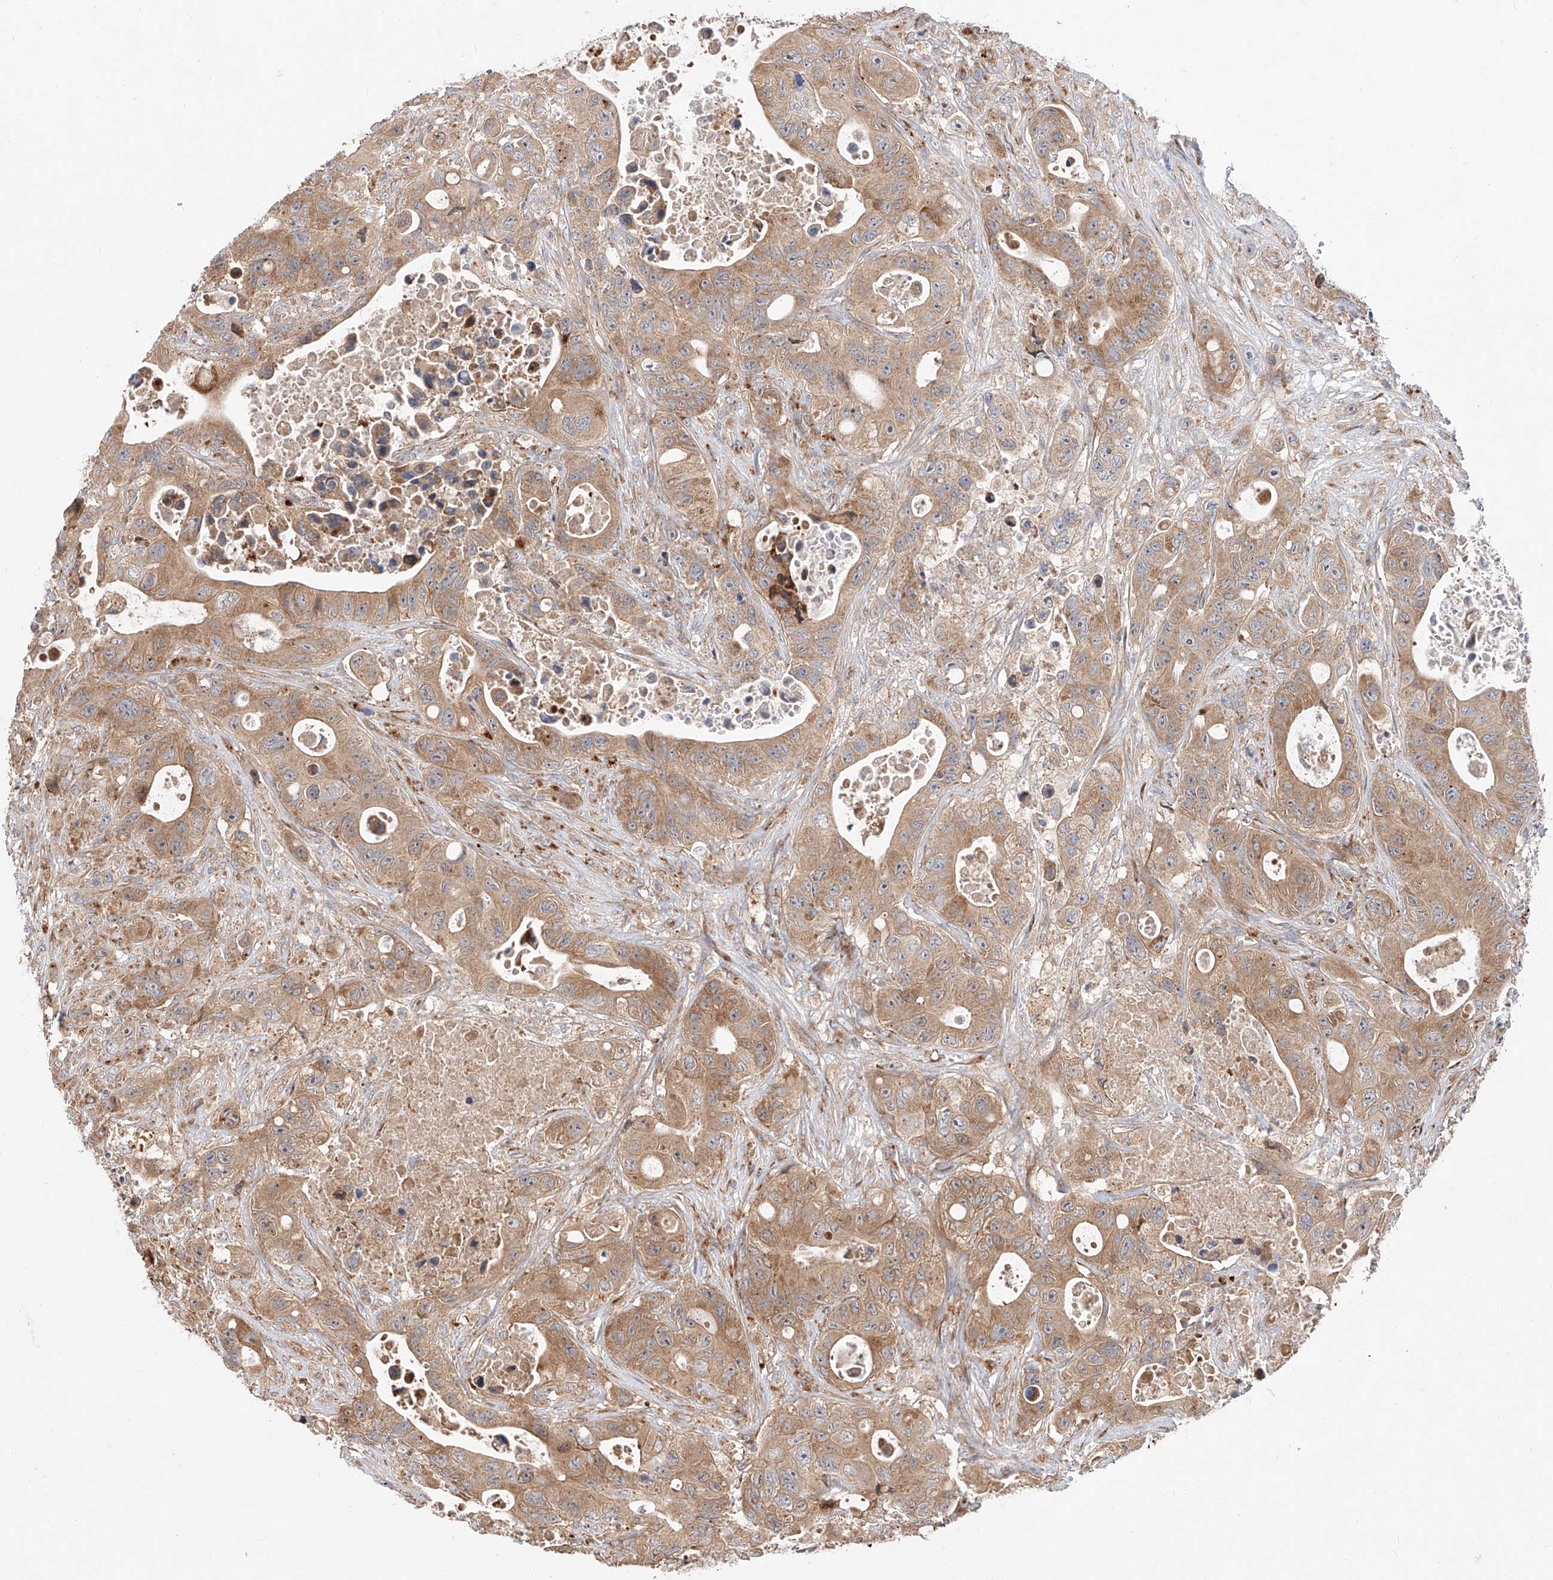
{"staining": {"intensity": "moderate", "quantity": ">75%", "location": "cytoplasmic/membranous"}, "tissue": "colorectal cancer", "cell_type": "Tumor cells", "image_type": "cancer", "snomed": [{"axis": "morphology", "description": "Adenocarcinoma, NOS"}, {"axis": "topography", "description": "Colon"}], "caption": "High-power microscopy captured an IHC image of colorectal cancer (adenocarcinoma), revealing moderate cytoplasmic/membranous positivity in about >75% of tumor cells.", "gene": "DIRAS3", "patient": {"sex": "female", "age": 46}}